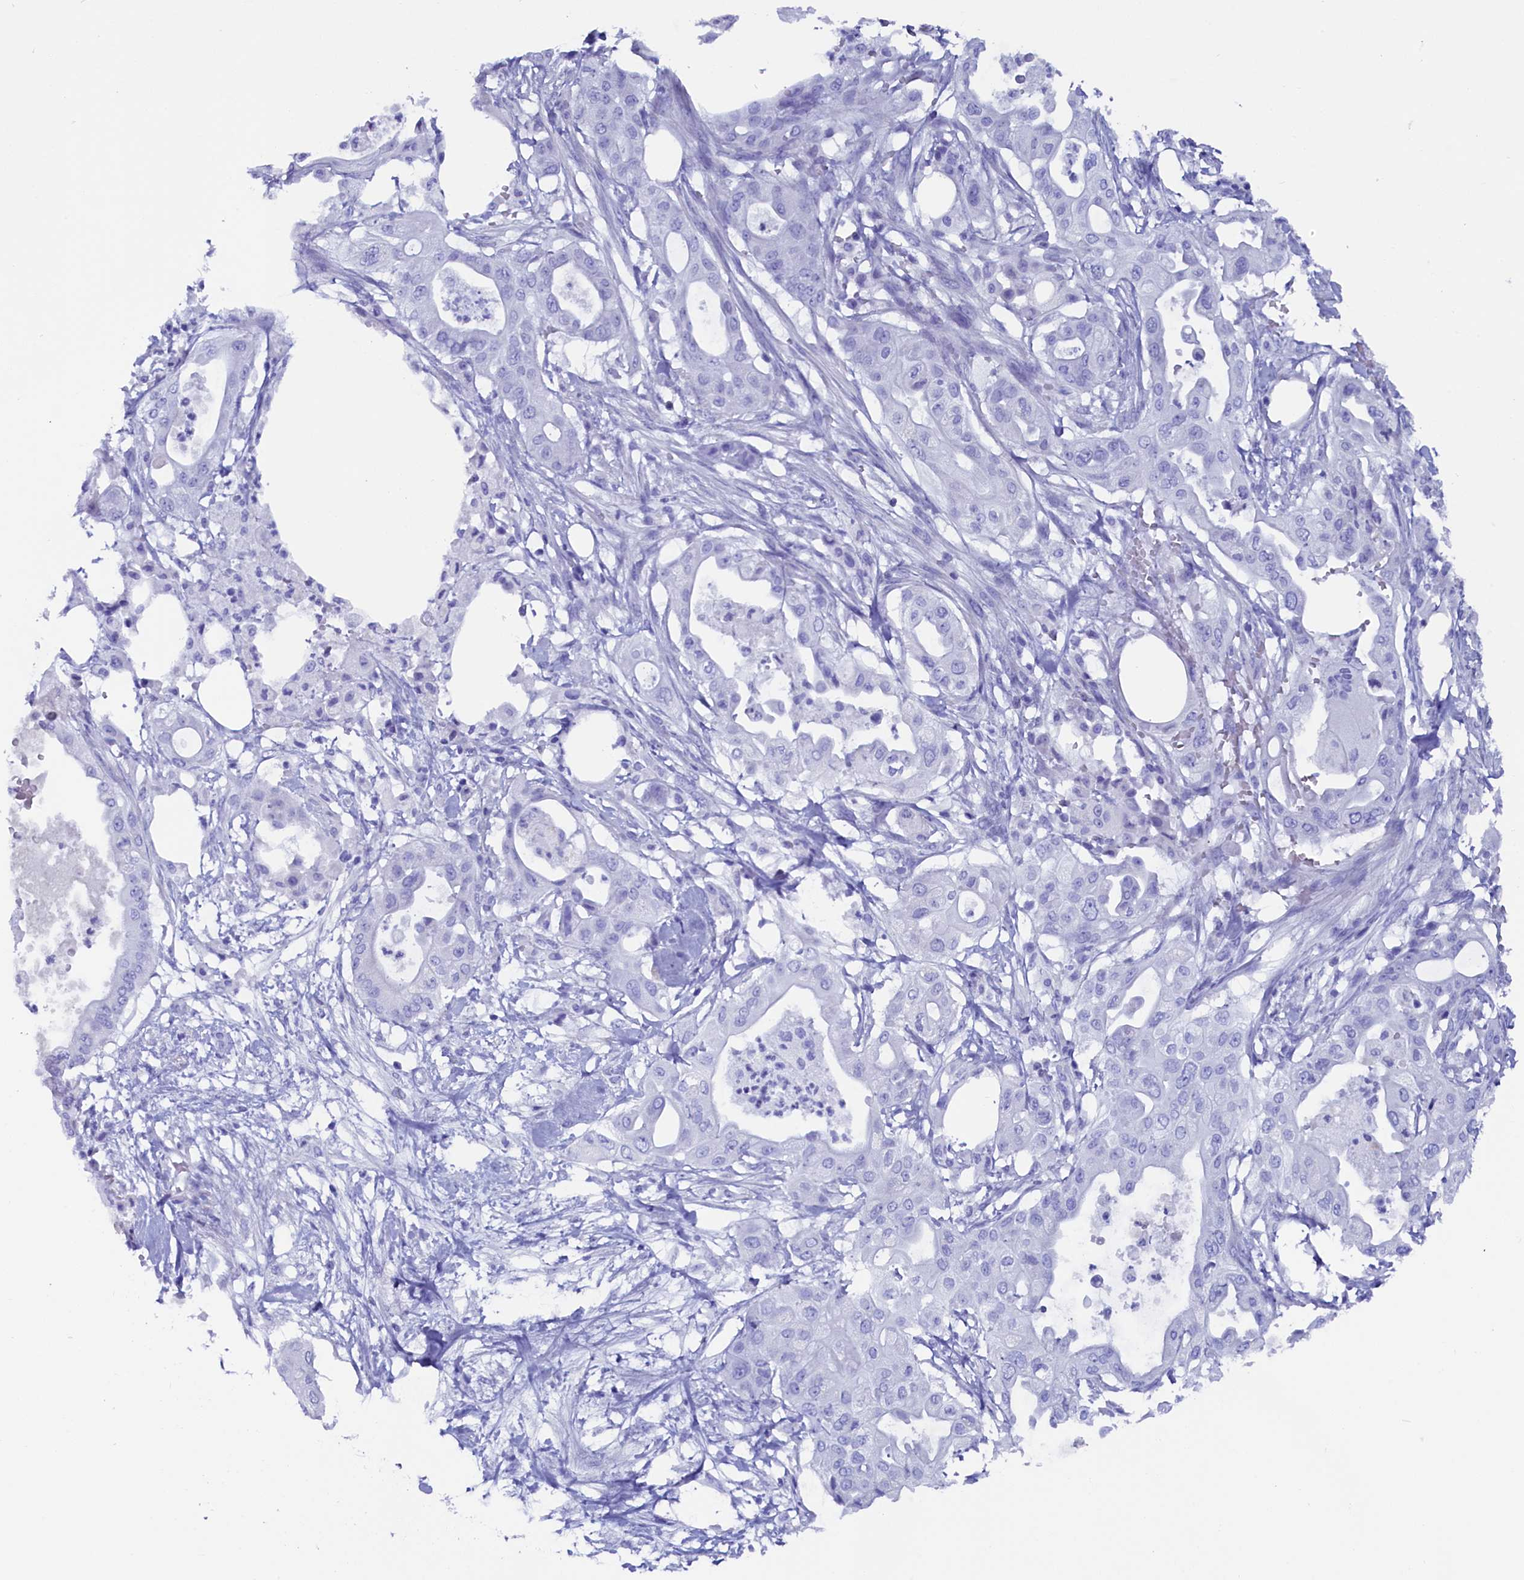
{"staining": {"intensity": "negative", "quantity": "none", "location": "none"}, "tissue": "pancreatic cancer", "cell_type": "Tumor cells", "image_type": "cancer", "snomed": [{"axis": "morphology", "description": "Adenocarcinoma, NOS"}, {"axis": "topography", "description": "Pancreas"}], "caption": "Immunohistochemical staining of adenocarcinoma (pancreatic) exhibits no significant expression in tumor cells.", "gene": "ANKRD29", "patient": {"sex": "male", "age": 68}}